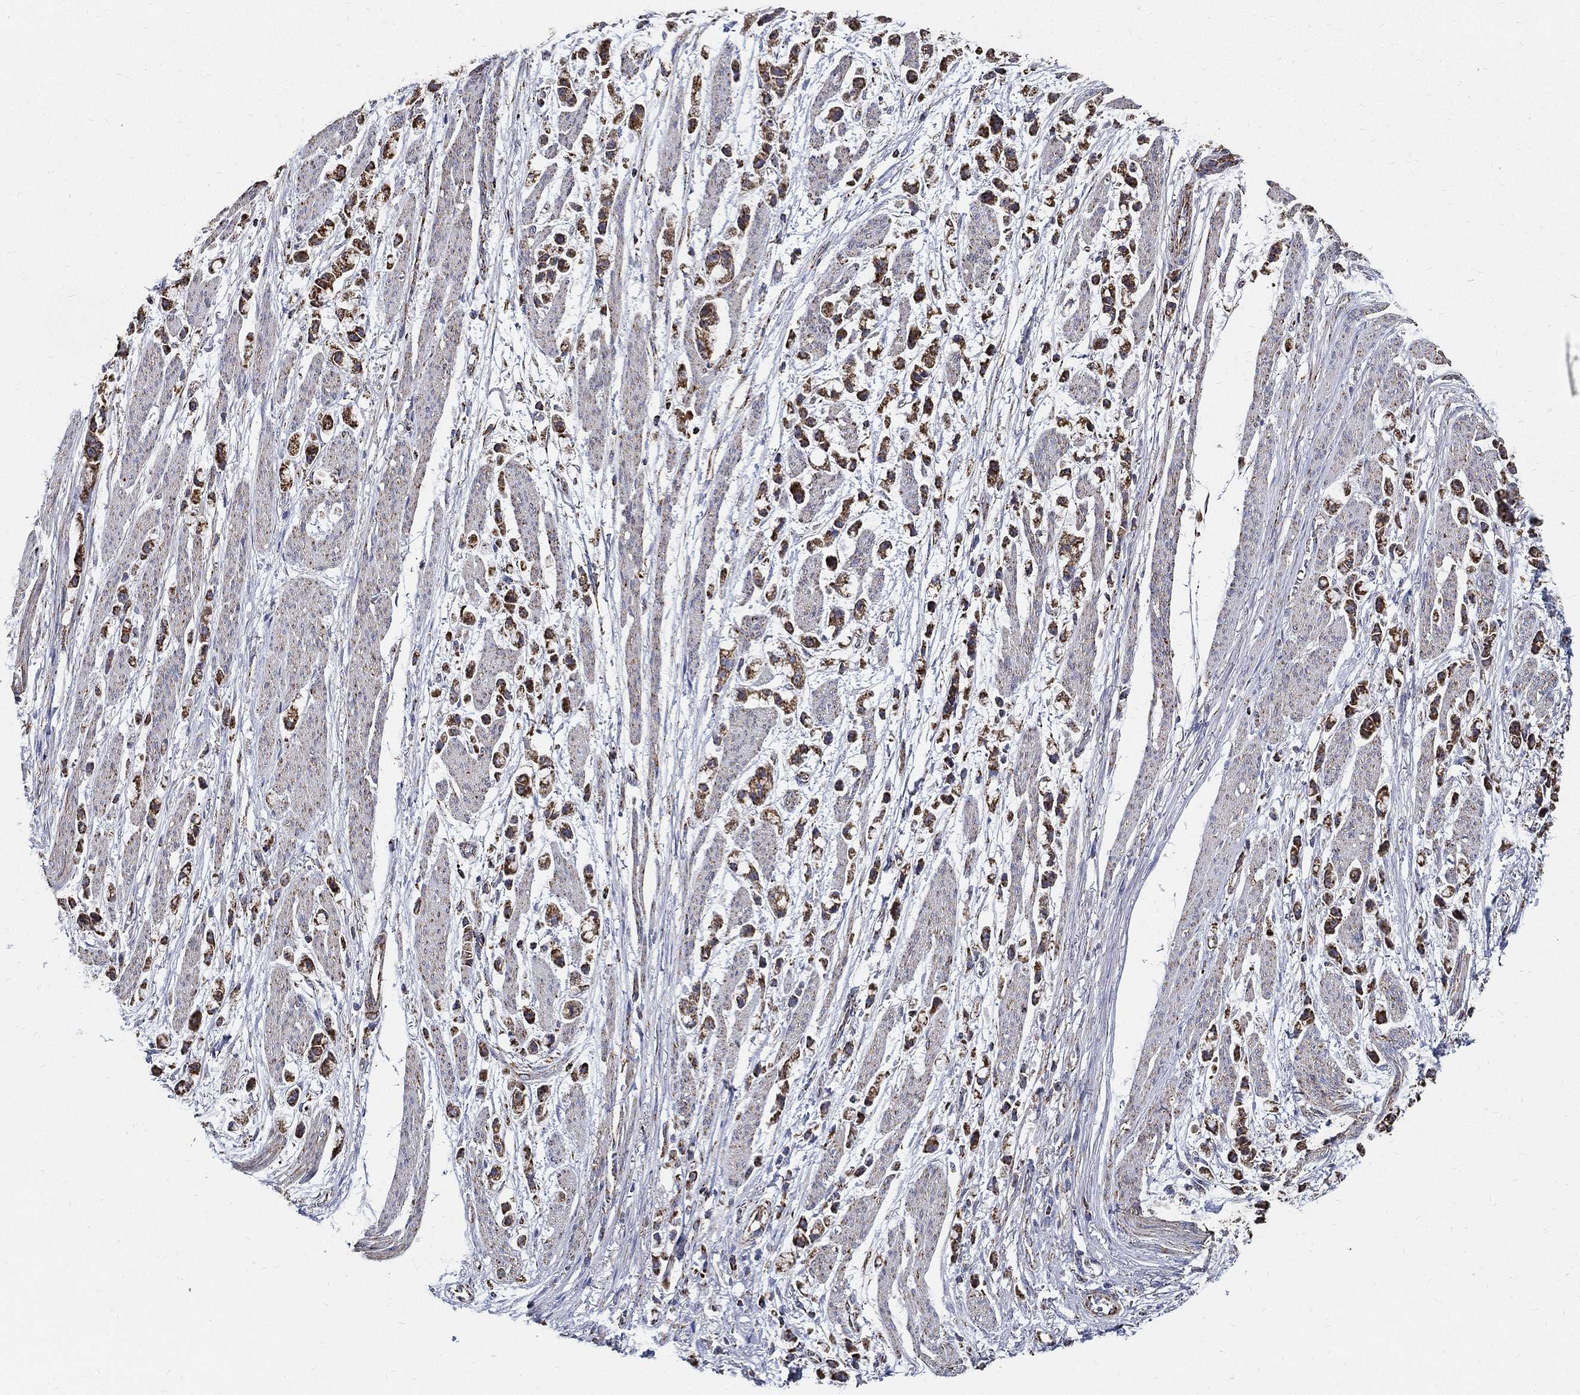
{"staining": {"intensity": "strong", "quantity": ">75%", "location": "cytoplasmic/membranous"}, "tissue": "stomach cancer", "cell_type": "Tumor cells", "image_type": "cancer", "snomed": [{"axis": "morphology", "description": "Adenocarcinoma, NOS"}, {"axis": "topography", "description": "Stomach"}], "caption": "Tumor cells display high levels of strong cytoplasmic/membranous positivity in about >75% of cells in stomach adenocarcinoma.", "gene": "NDUFAB1", "patient": {"sex": "female", "age": 81}}